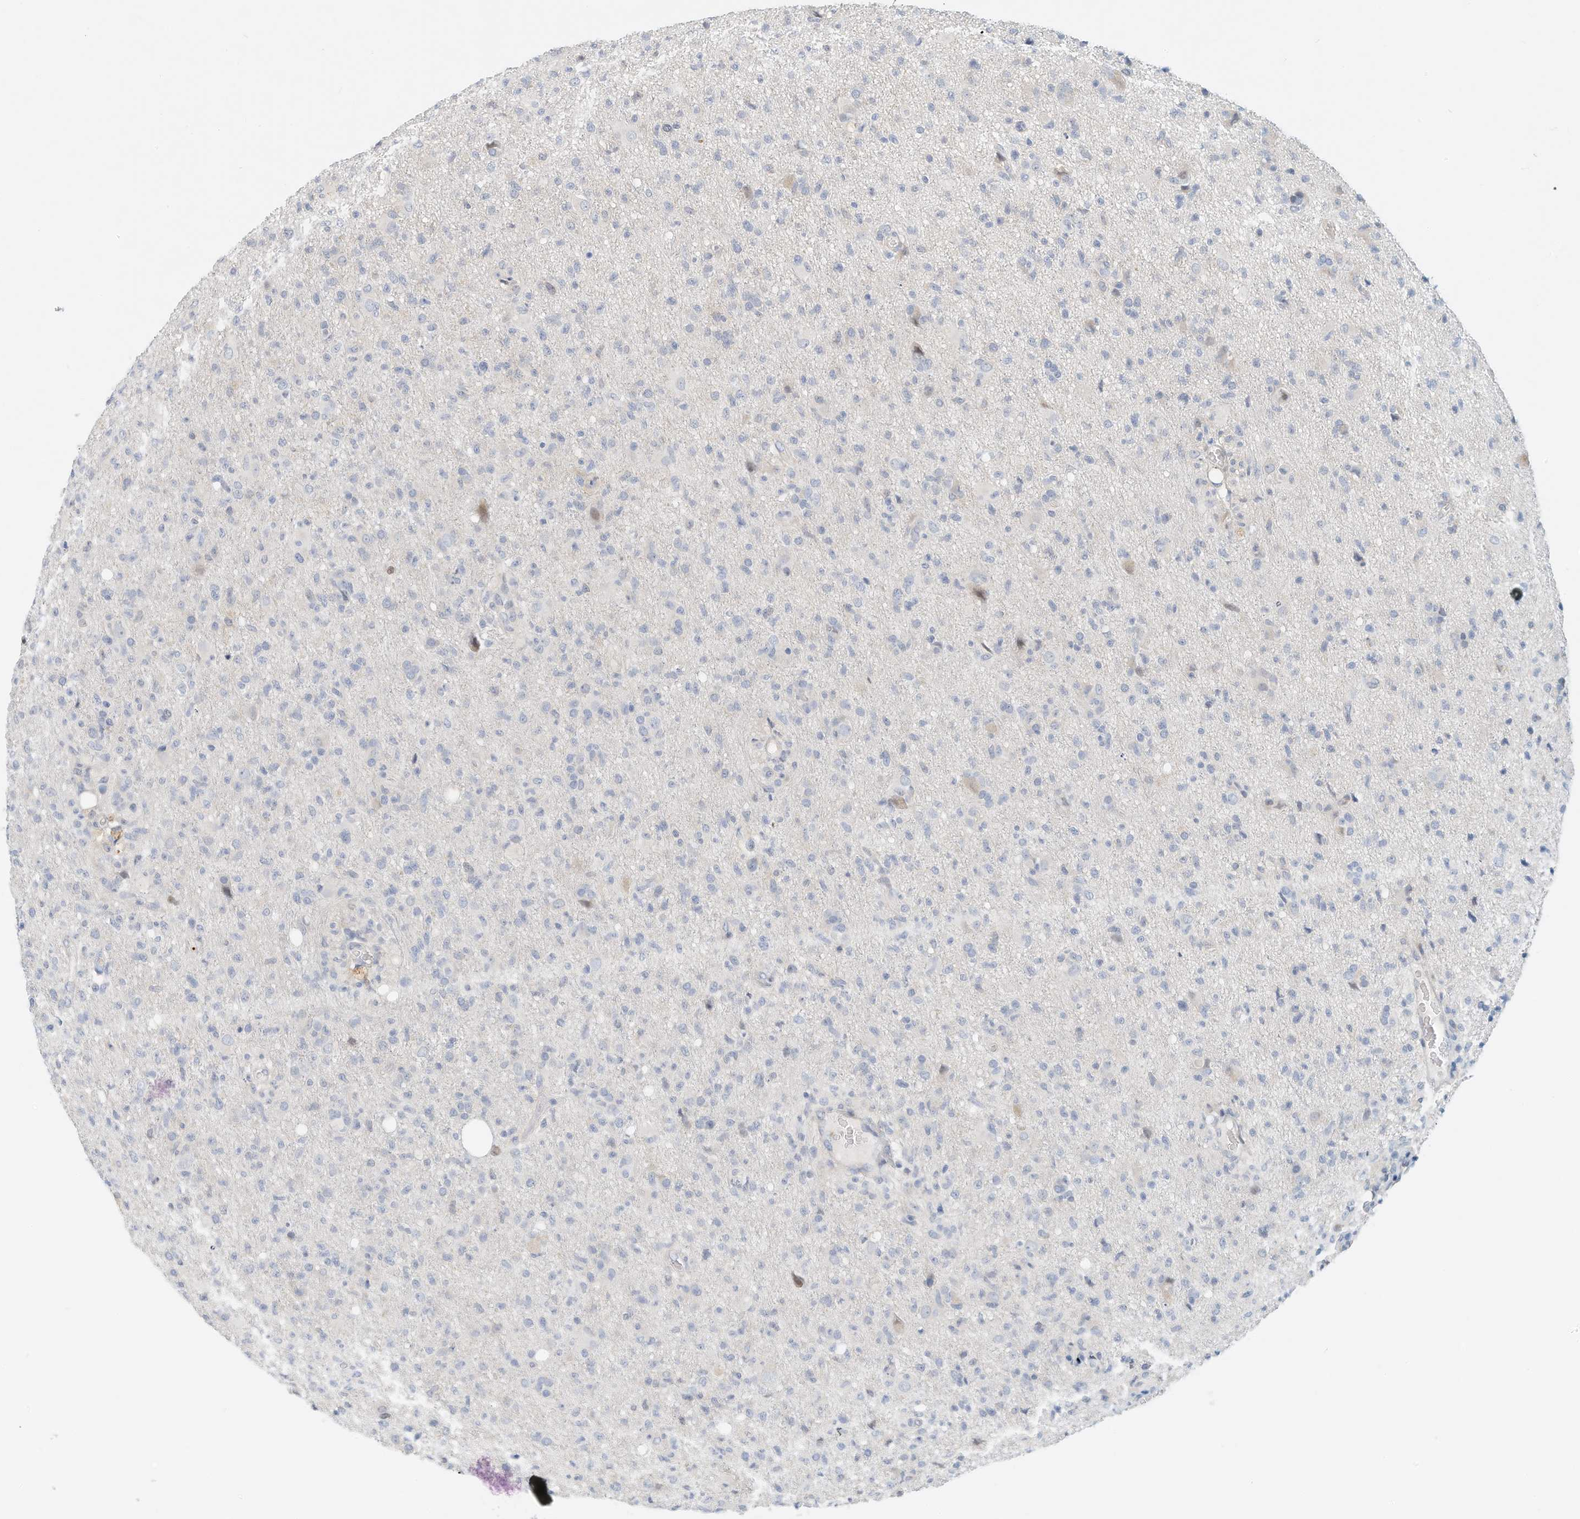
{"staining": {"intensity": "negative", "quantity": "none", "location": "none"}, "tissue": "glioma", "cell_type": "Tumor cells", "image_type": "cancer", "snomed": [{"axis": "morphology", "description": "Glioma, malignant, High grade"}, {"axis": "topography", "description": "Brain"}], "caption": "The immunohistochemistry (IHC) image has no significant expression in tumor cells of malignant high-grade glioma tissue. The staining was performed using DAB to visualize the protein expression in brown, while the nuclei were stained in blue with hematoxylin (Magnification: 20x).", "gene": "ARHGAP28", "patient": {"sex": "female", "age": 57}}